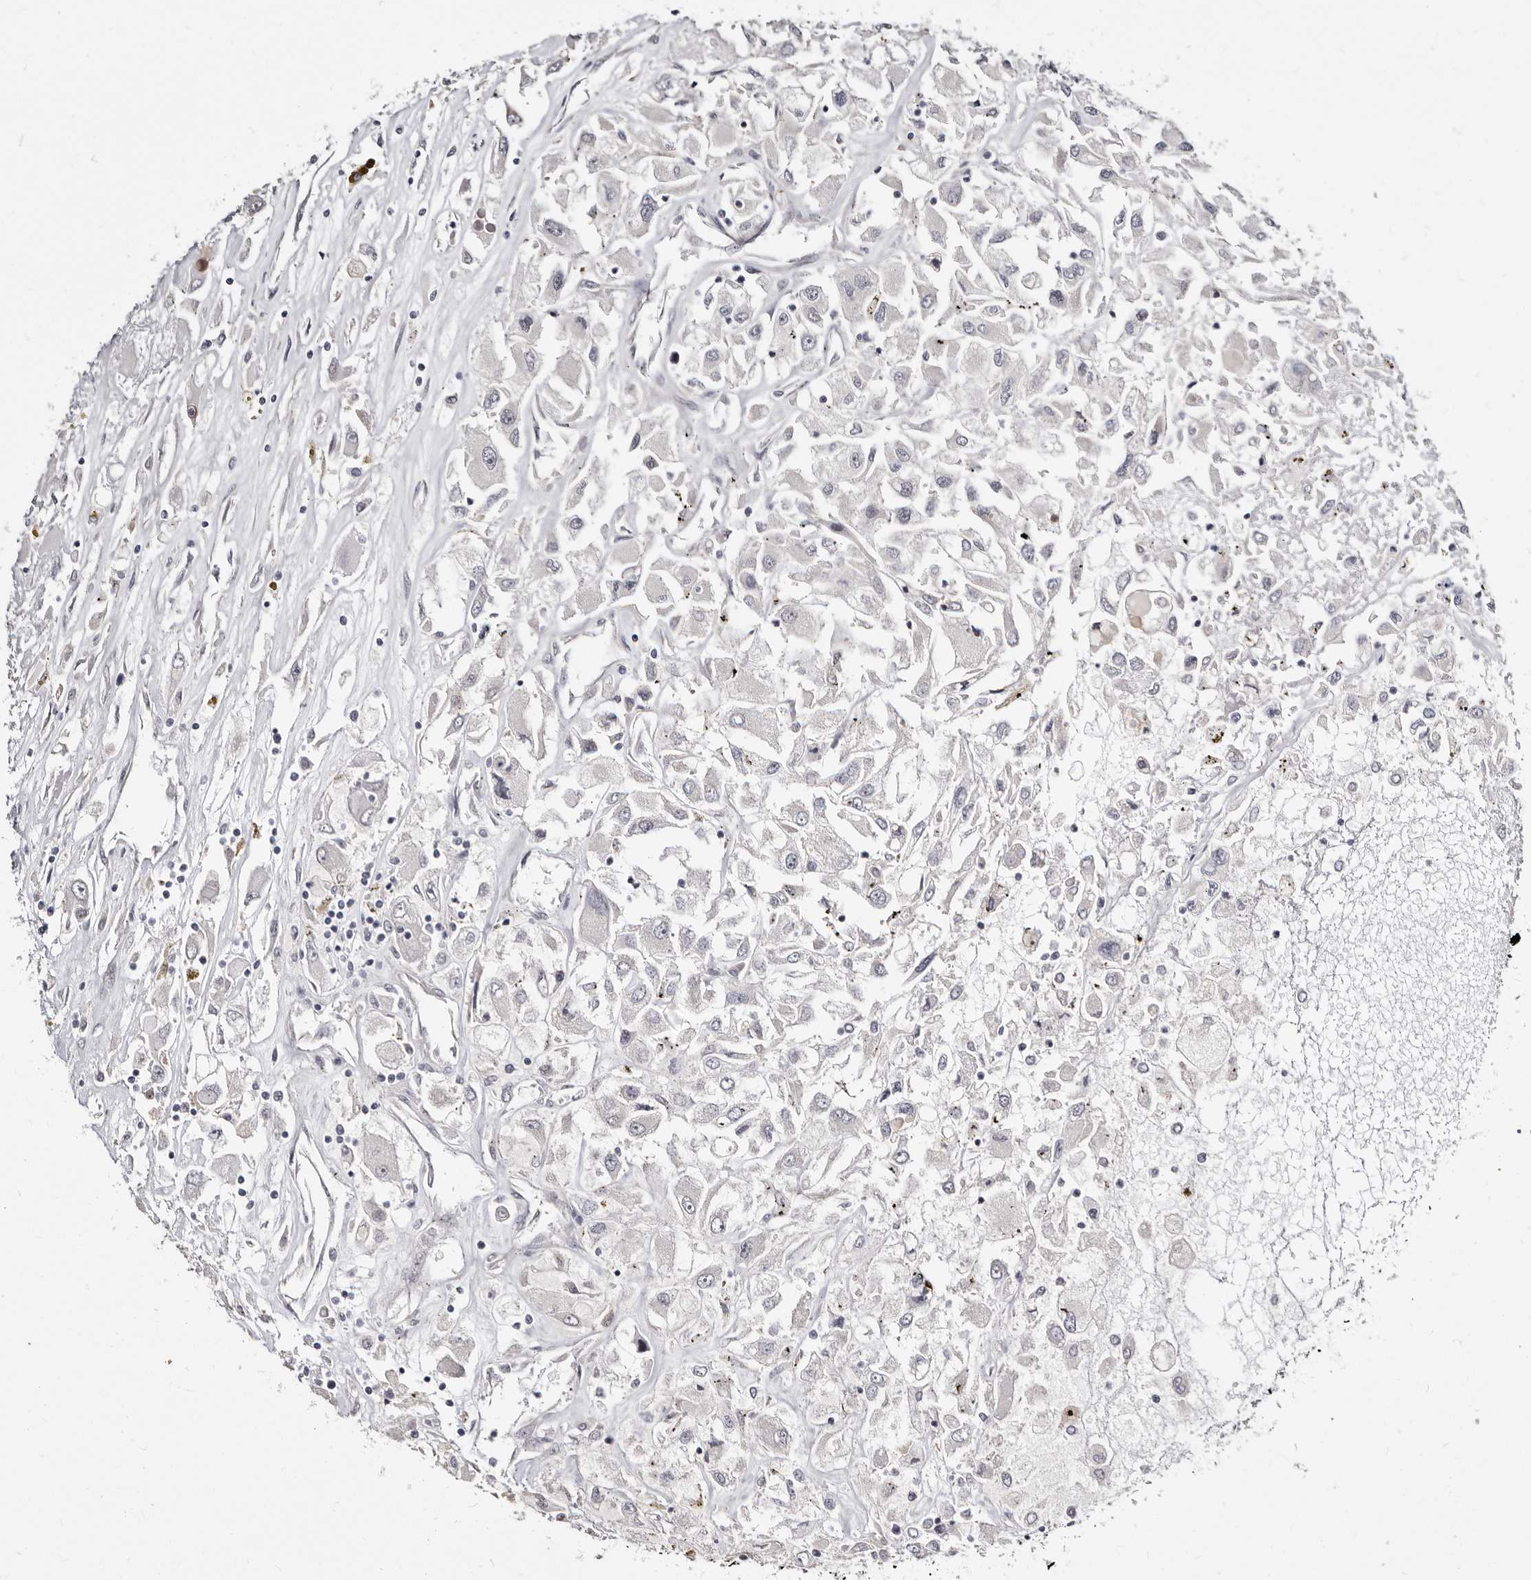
{"staining": {"intensity": "negative", "quantity": "none", "location": "none"}, "tissue": "renal cancer", "cell_type": "Tumor cells", "image_type": "cancer", "snomed": [{"axis": "morphology", "description": "Adenocarcinoma, NOS"}, {"axis": "topography", "description": "Kidney"}], "caption": "Renal cancer (adenocarcinoma) was stained to show a protein in brown. There is no significant staining in tumor cells. The staining was performed using DAB to visualize the protein expression in brown, while the nuclei were stained in blue with hematoxylin (Magnification: 20x).", "gene": "KLHL4", "patient": {"sex": "female", "age": 52}}